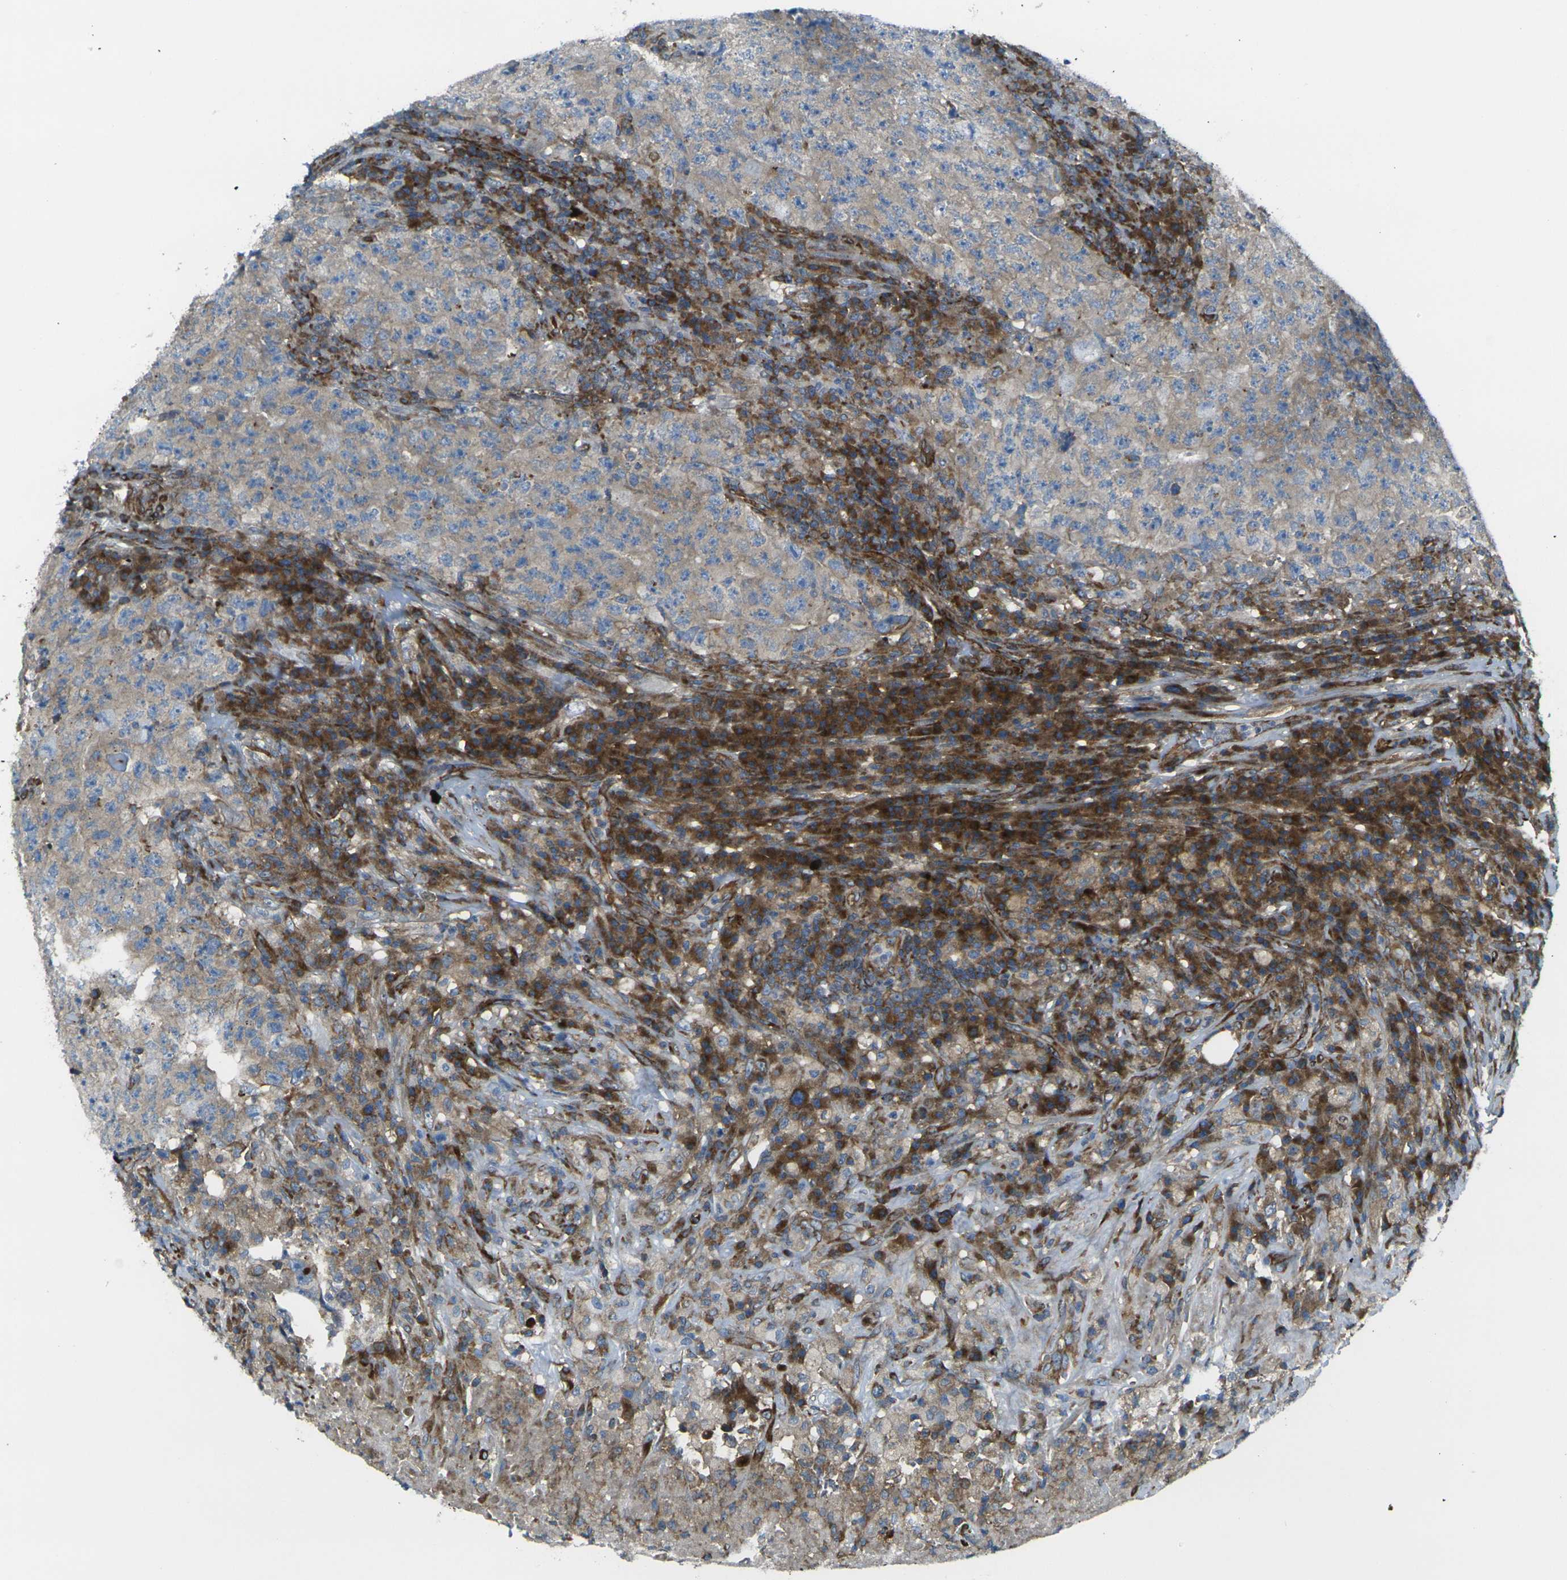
{"staining": {"intensity": "weak", "quantity": ">75%", "location": "cytoplasmic/membranous"}, "tissue": "testis cancer", "cell_type": "Tumor cells", "image_type": "cancer", "snomed": [{"axis": "morphology", "description": "Necrosis, NOS"}, {"axis": "morphology", "description": "Carcinoma, Embryonal, NOS"}, {"axis": "topography", "description": "Testis"}], "caption": "This micrograph exhibits immunohistochemistry (IHC) staining of human embryonal carcinoma (testis), with low weak cytoplasmic/membranous positivity in about >75% of tumor cells.", "gene": "CELSR2", "patient": {"sex": "male", "age": 19}}